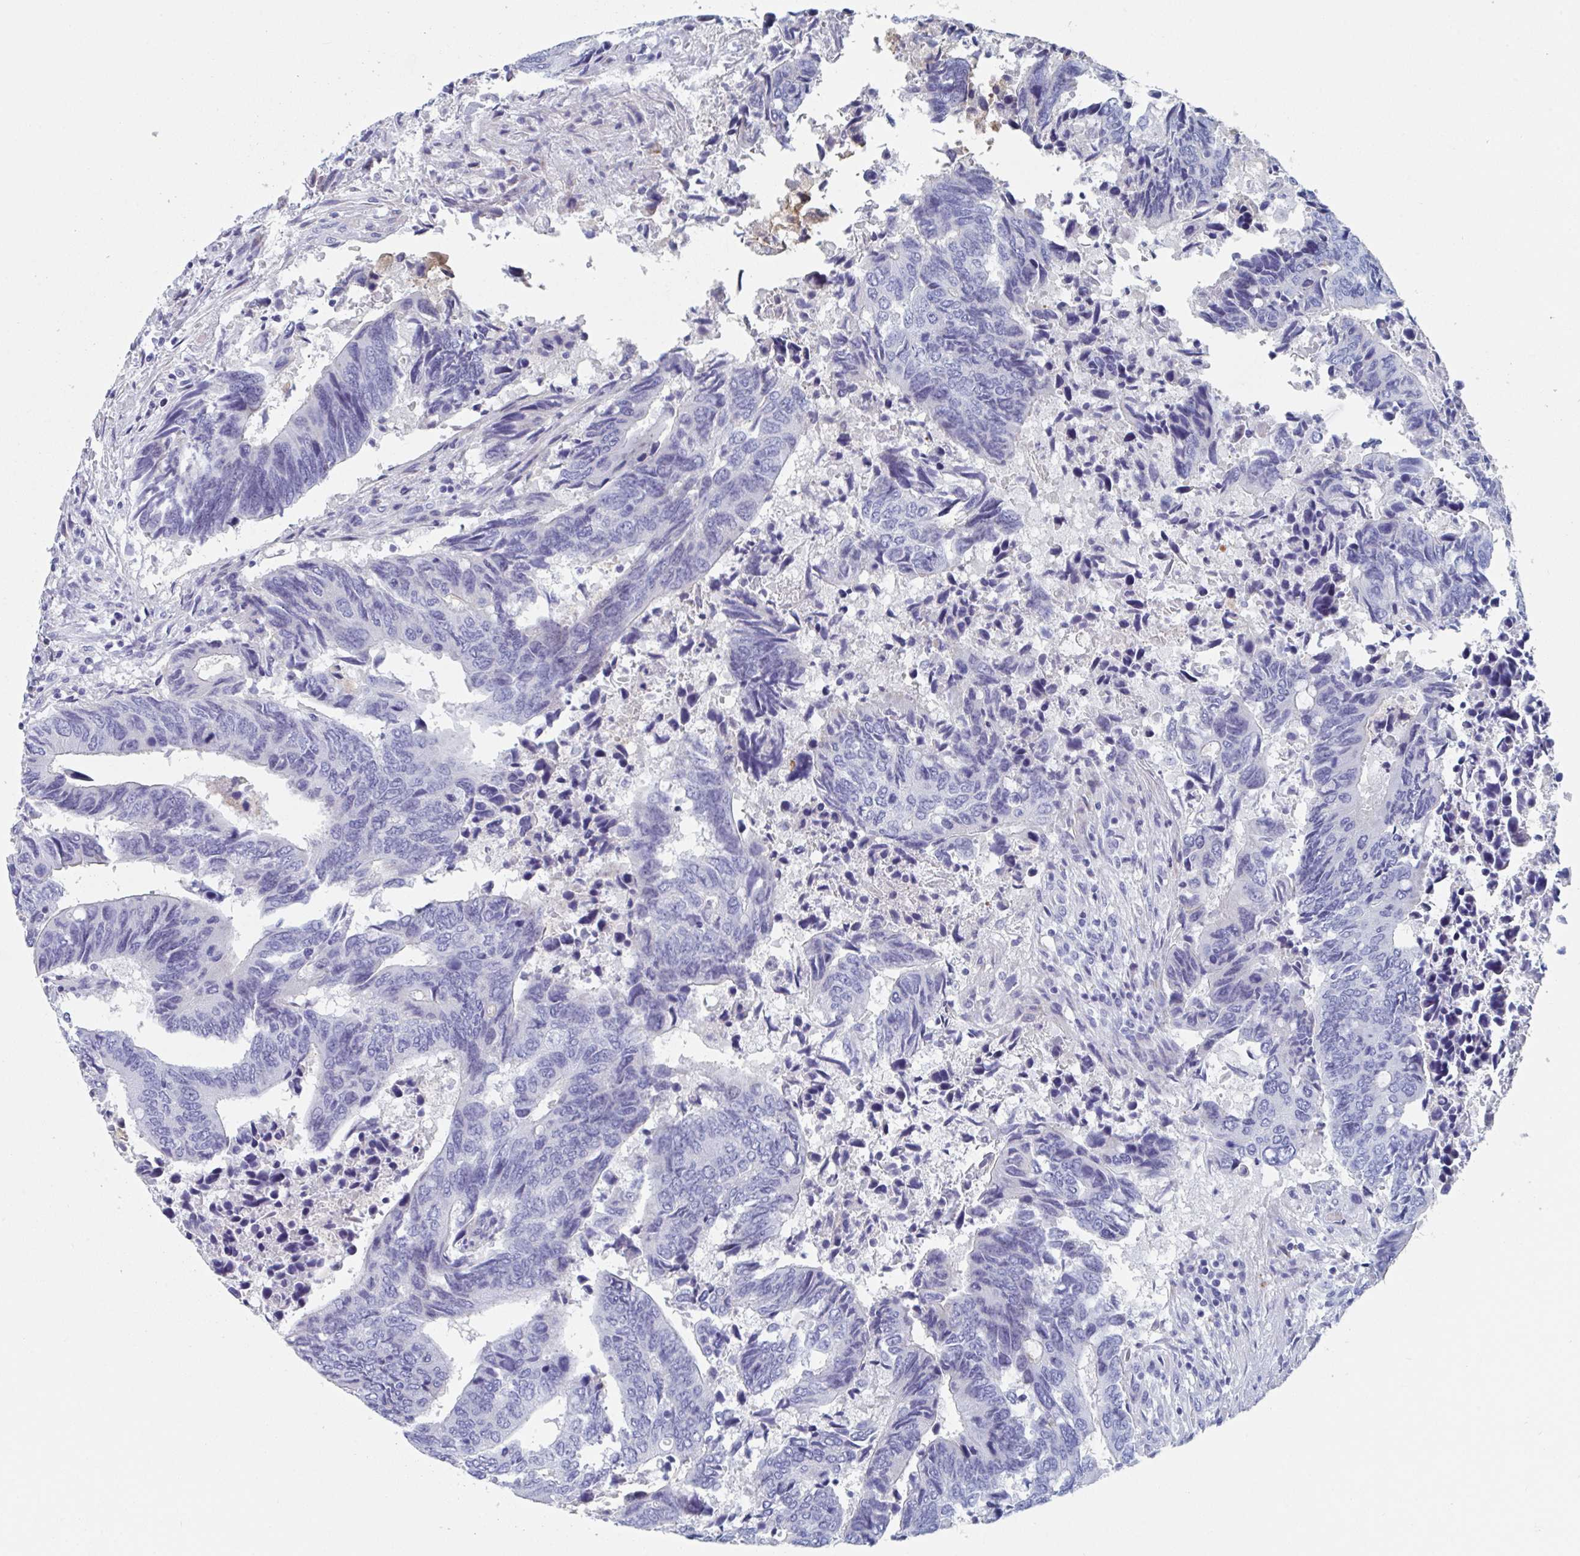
{"staining": {"intensity": "negative", "quantity": "none", "location": "none"}, "tissue": "colorectal cancer", "cell_type": "Tumor cells", "image_type": "cancer", "snomed": [{"axis": "morphology", "description": "Adenocarcinoma, NOS"}, {"axis": "topography", "description": "Colon"}], "caption": "High magnification brightfield microscopy of colorectal adenocarcinoma stained with DAB (3,3'-diaminobenzidine) (brown) and counterstained with hematoxylin (blue): tumor cells show no significant positivity.", "gene": "NT5C3B", "patient": {"sex": "male", "age": 87}}